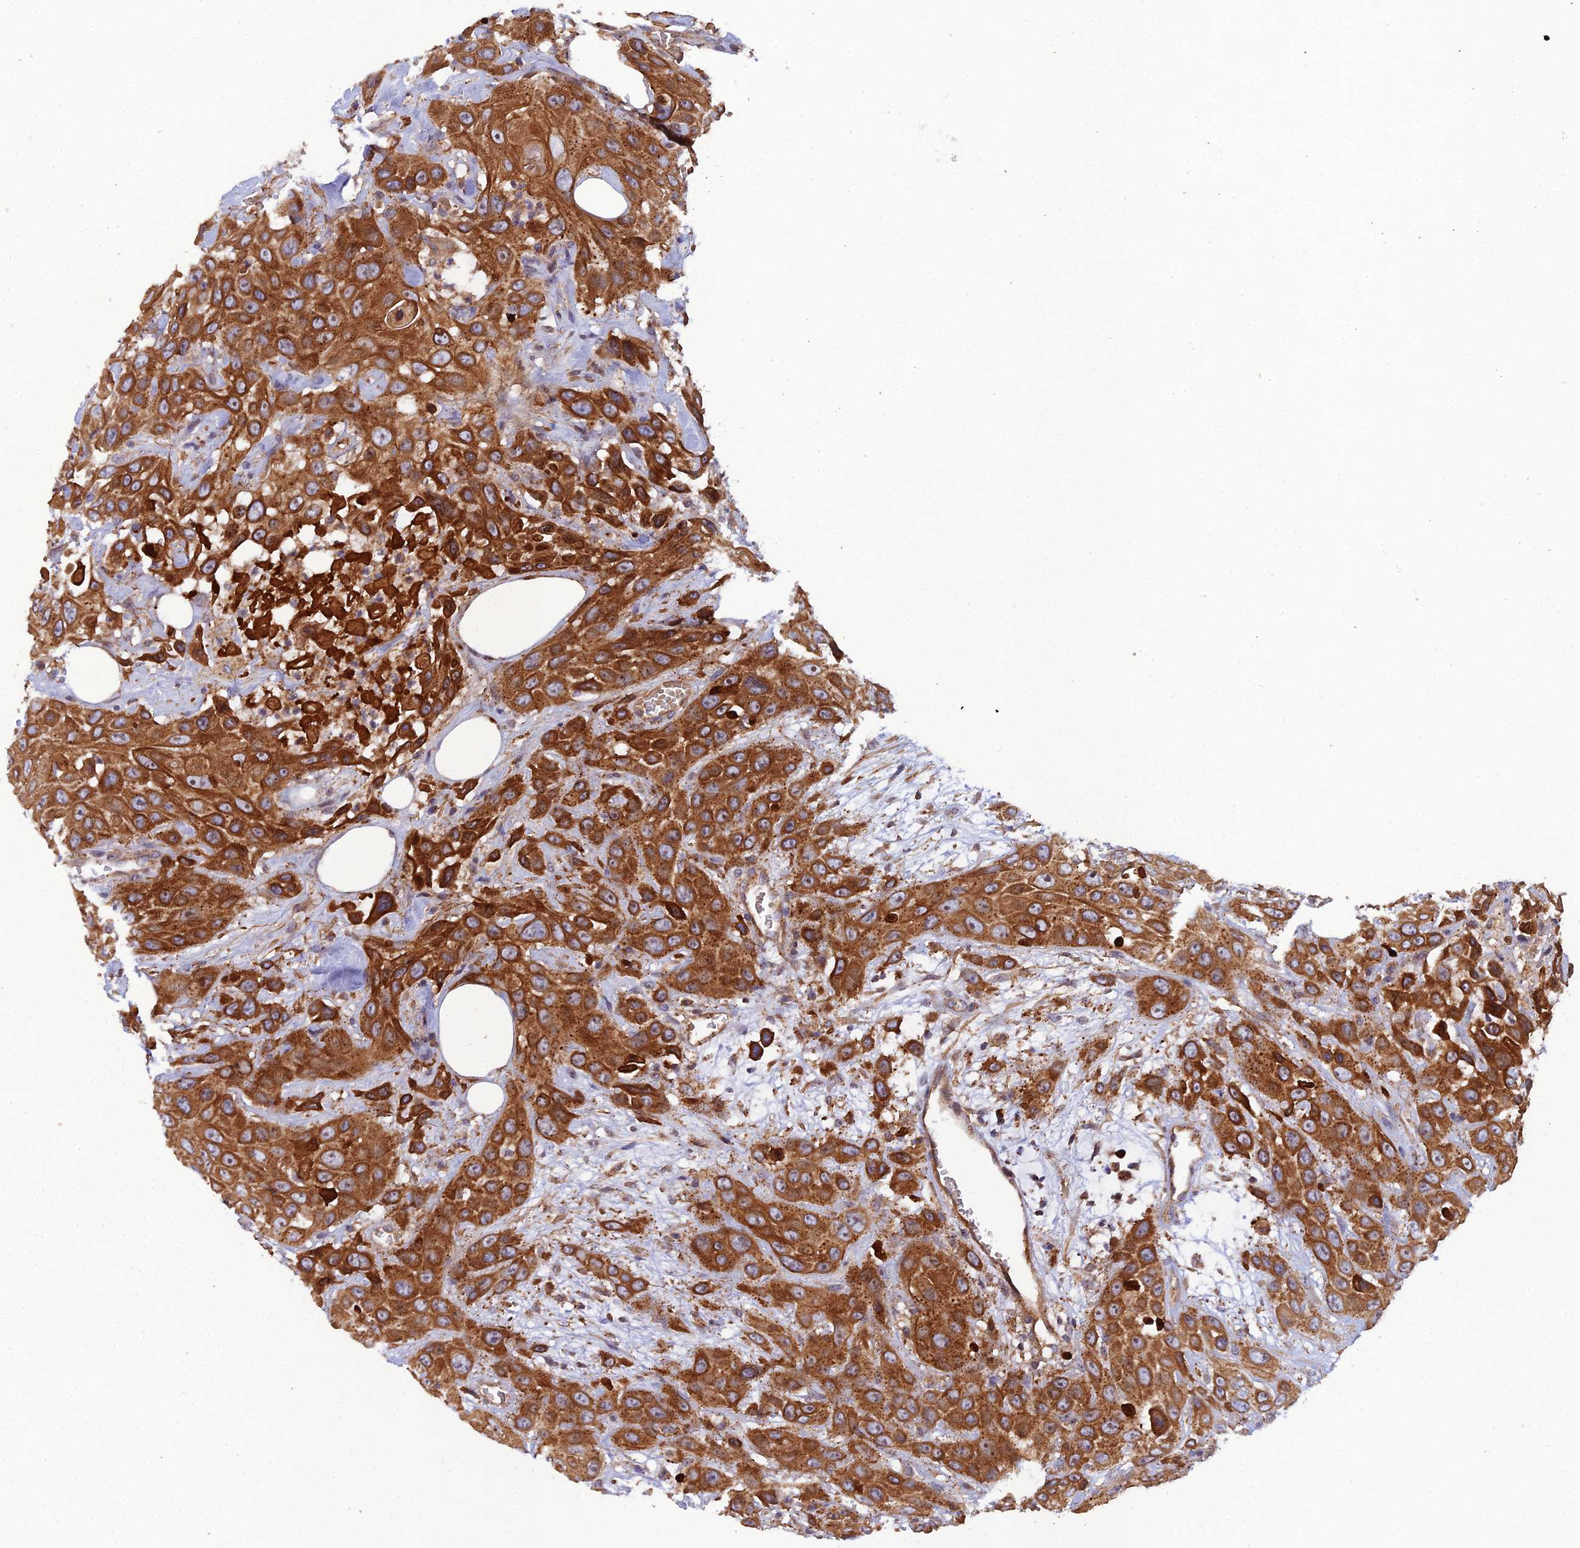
{"staining": {"intensity": "strong", "quantity": ">75%", "location": "cytoplasmic/membranous"}, "tissue": "head and neck cancer", "cell_type": "Tumor cells", "image_type": "cancer", "snomed": [{"axis": "morphology", "description": "Squamous cell carcinoma, NOS"}, {"axis": "topography", "description": "Head-Neck"}], "caption": "A brown stain labels strong cytoplasmic/membranous positivity of a protein in human head and neck cancer (squamous cell carcinoma) tumor cells.", "gene": "RALGAPA2", "patient": {"sex": "male", "age": 81}}